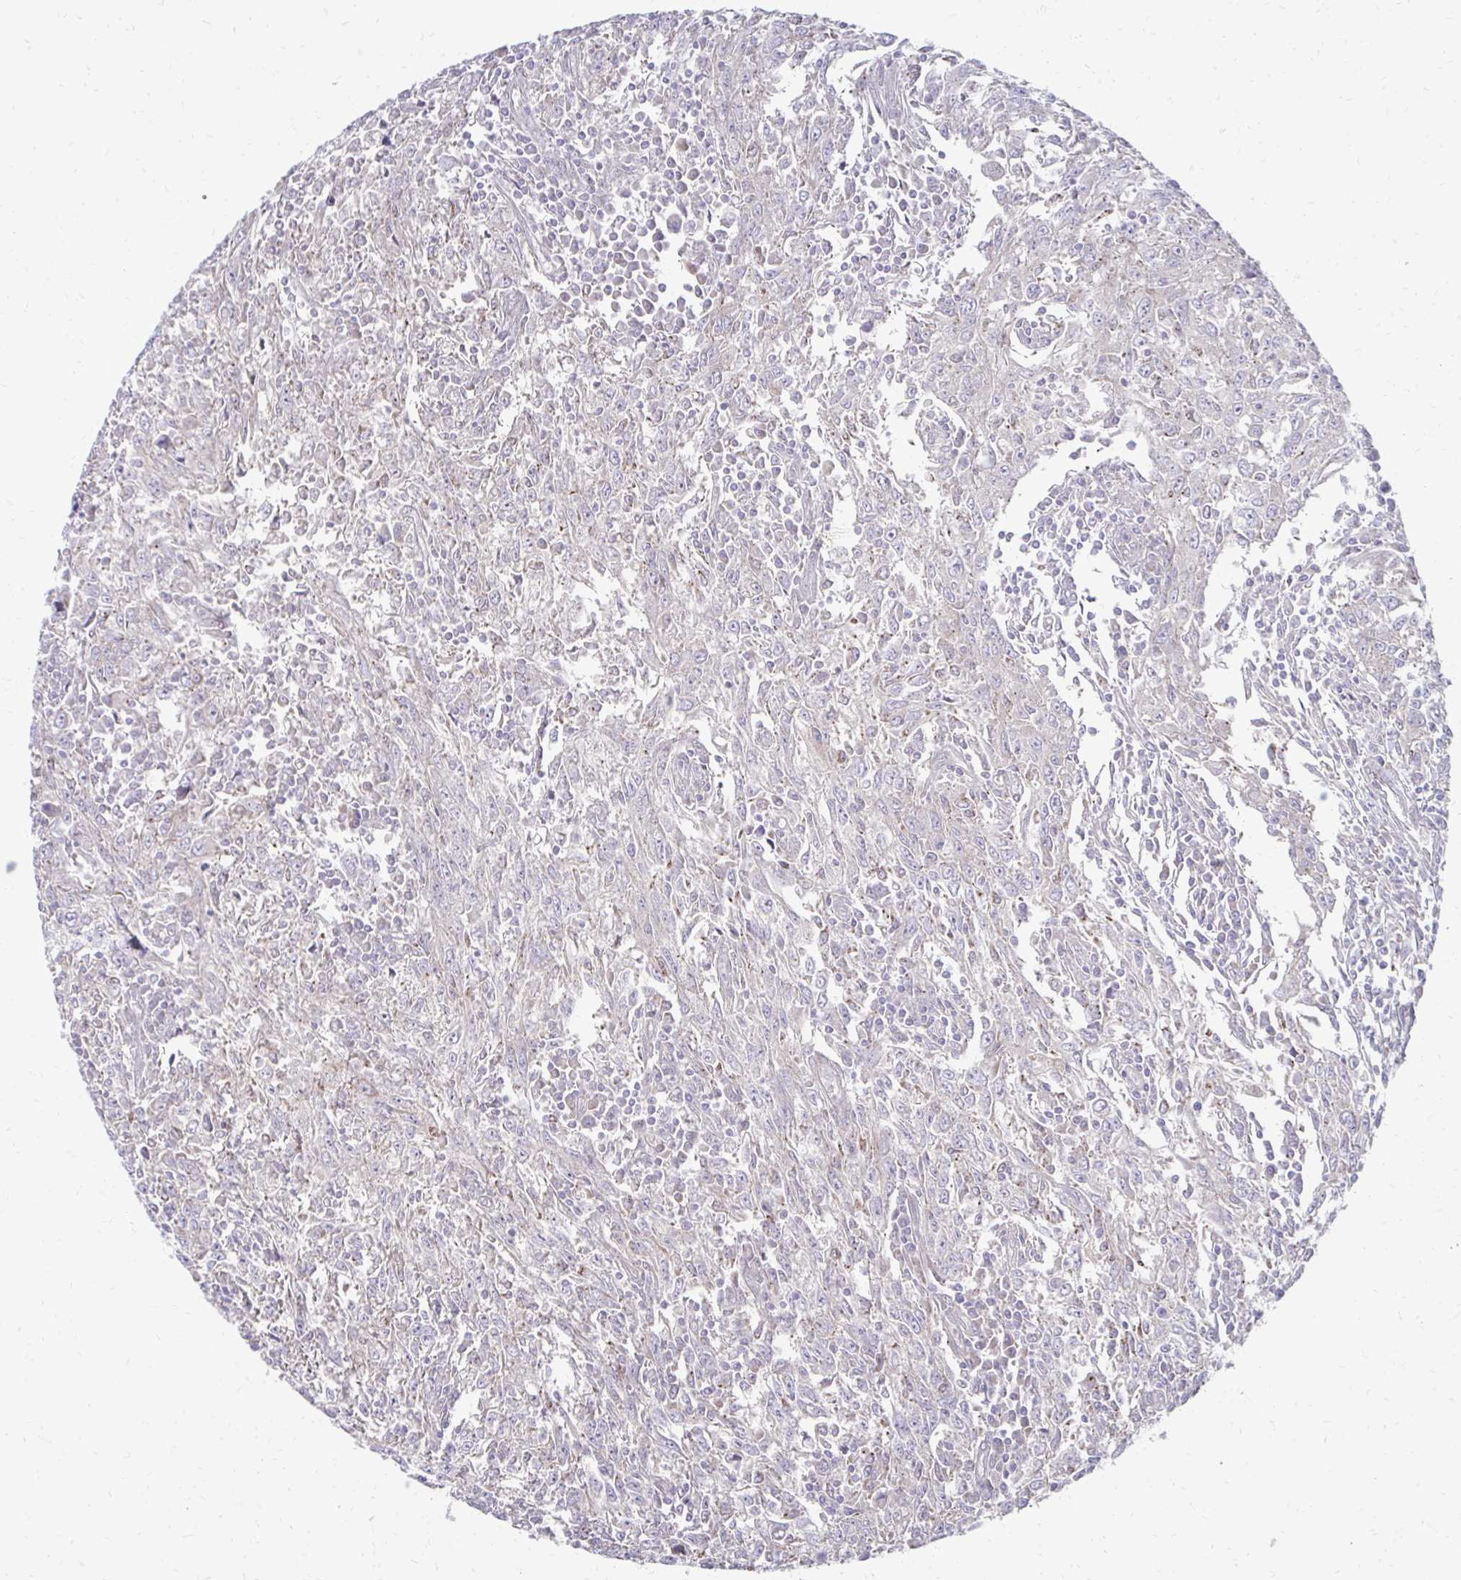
{"staining": {"intensity": "negative", "quantity": "none", "location": "none"}, "tissue": "breast cancer", "cell_type": "Tumor cells", "image_type": "cancer", "snomed": [{"axis": "morphology", "description": "Duct carcinoma"}, {"axis": "topography", "description": "Breast"}], "caption": "An IHC image of infiltrating ductal carcinoma (breast) is shown. There is no staining in tumor cells of infiltrating ductal carcinoma (breast).", "gene": "ITPR2", "patient": {"sex": "female", "age": 50}}